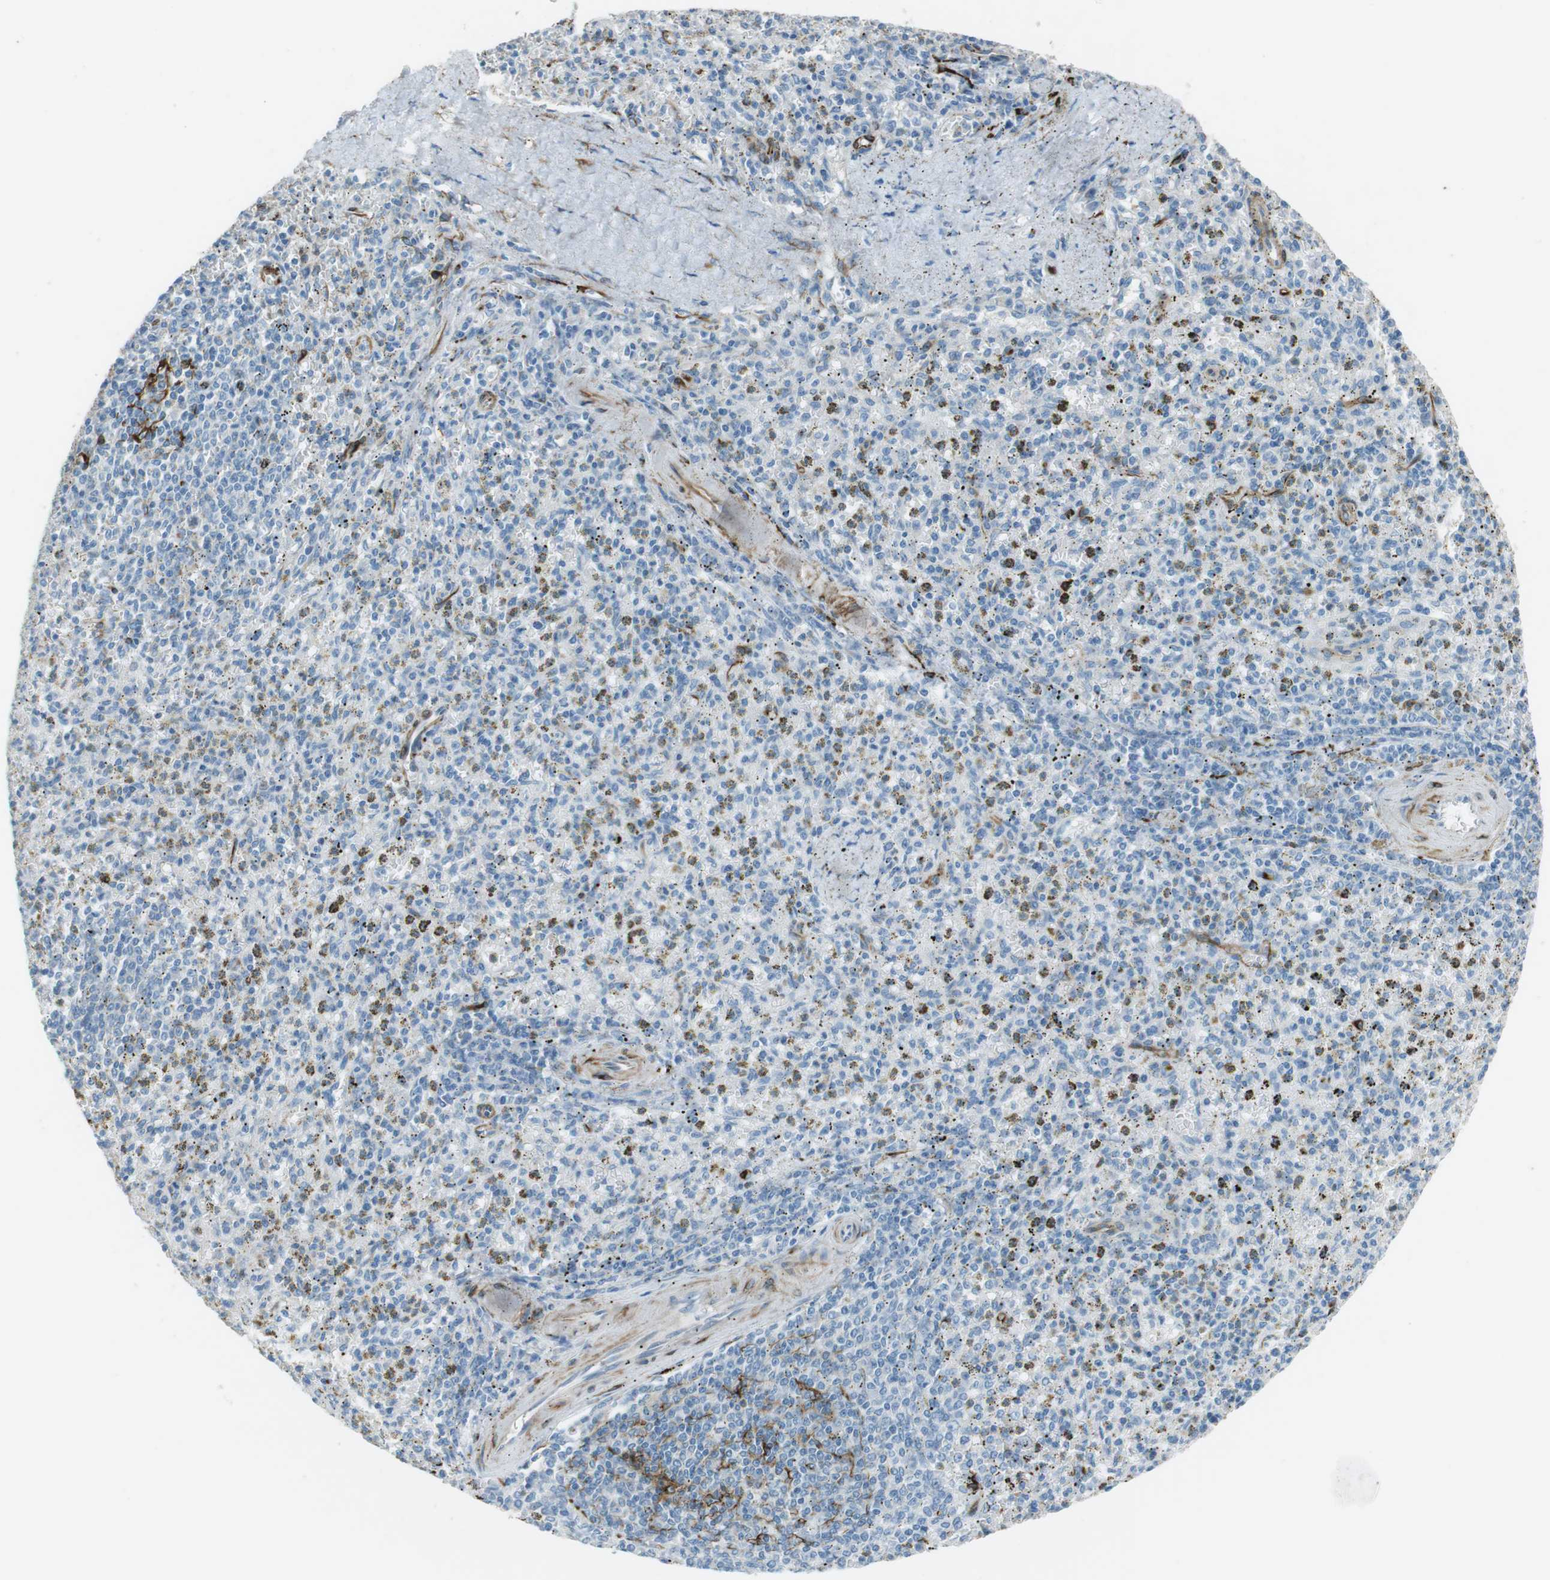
{"staining": {"intensity": "weak", "quantity": "<25%", "location": "cytoplasmic/membranous"}, "tissue": "spleen", "cell_type": "Cells in red pulp", "image_type": "normal", "snomed": [{"axis": "morphology", "description": "Normal tissue, NOS"}, {"axis": "topography", "description": "Spleen"}], "caption": "The immunohistochemistry (IHC) micrograph has no significant staining in cells in red pulp of spleen.", "gene": "TUBB2A", "patient": {"sex": "male", "age": 72}}